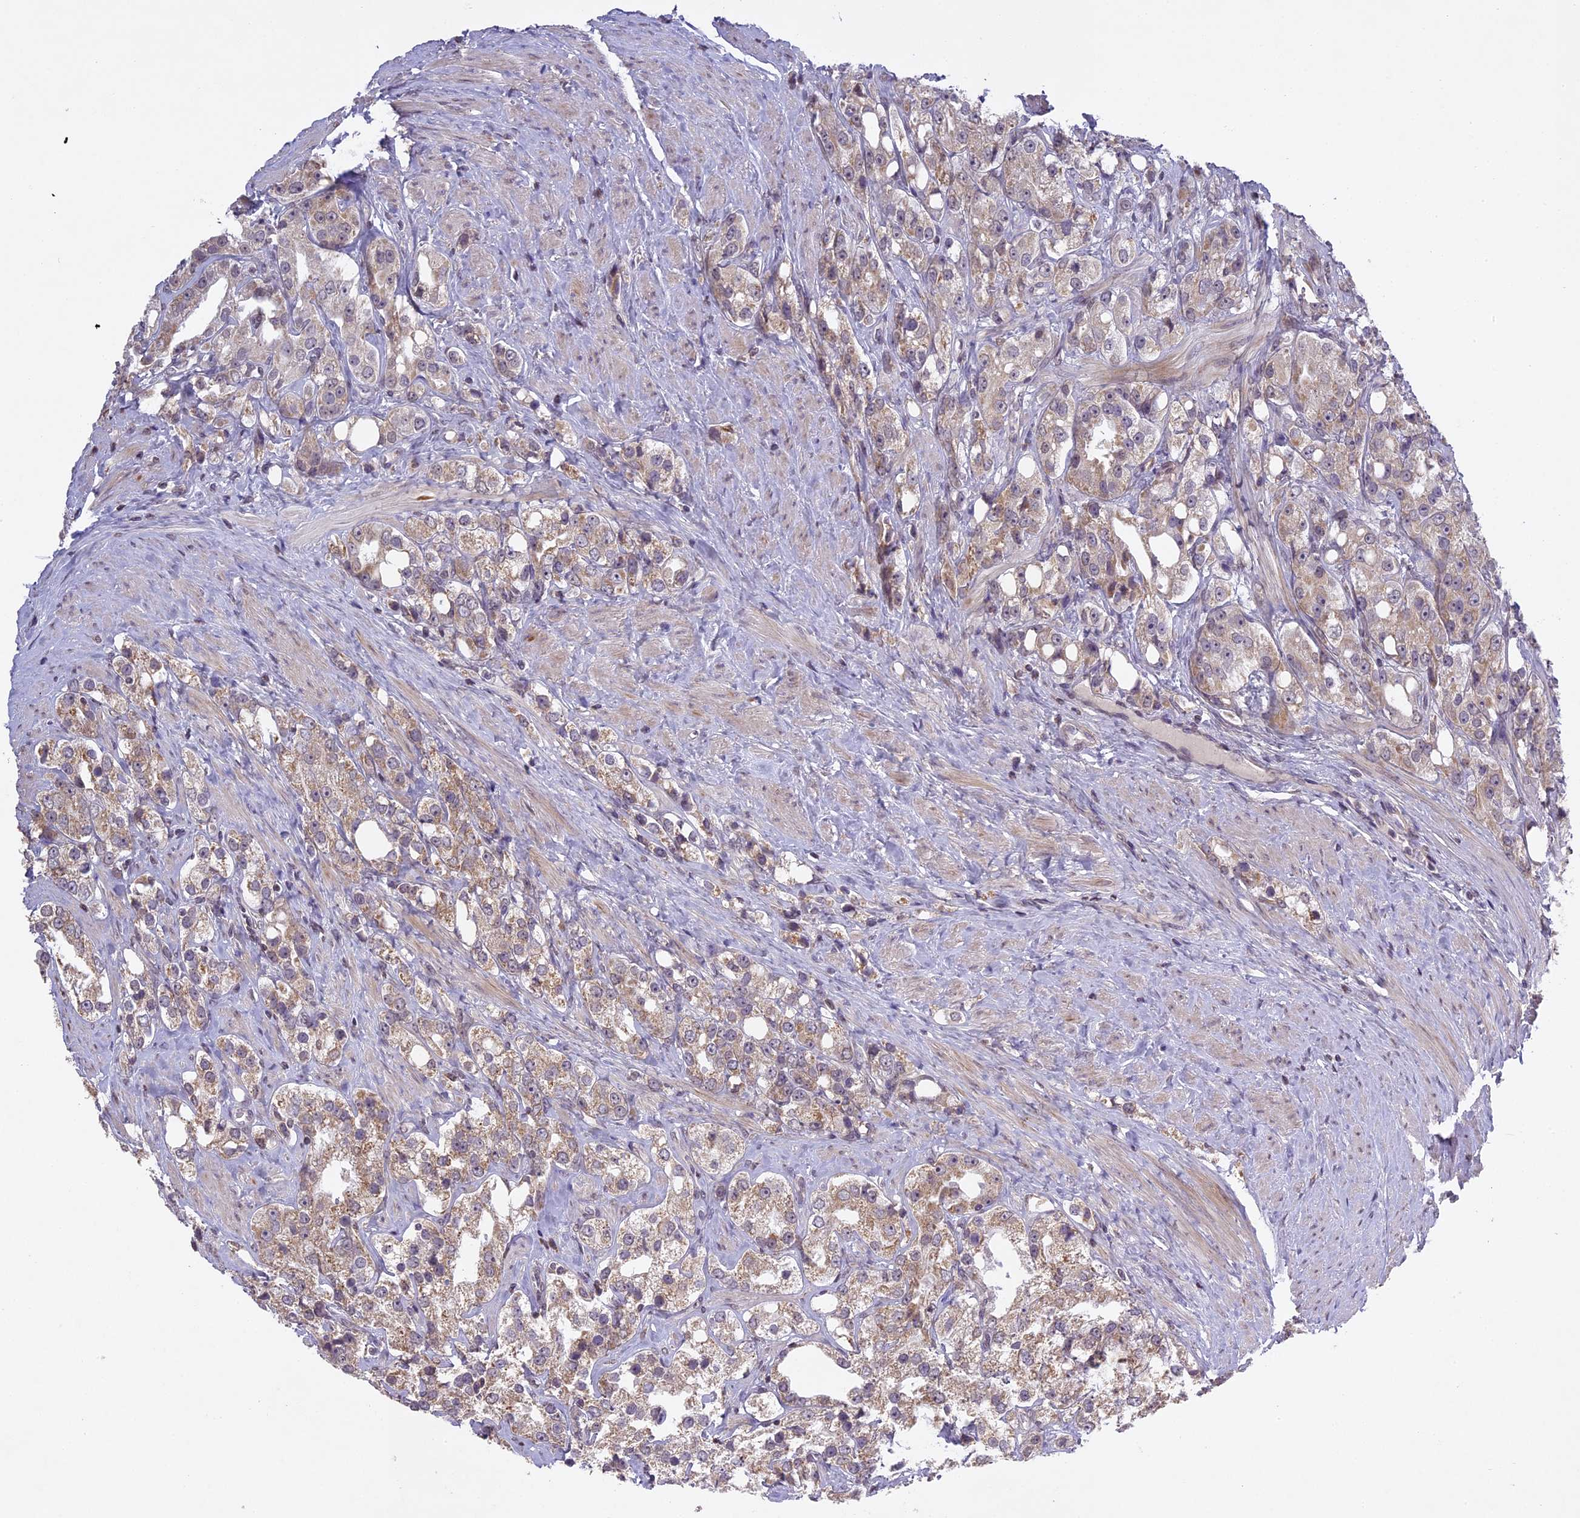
{"staining": {"intensity": "weak", "quantity": ">75%", "location": "cytoplasmic/membranous"}, "tissue": "prostate cancer", "cell_type": "Tumor cells", "image_type": "cancer", "snomed": [{"axis": "morphology", "description": "Adenocarcinoma, NOS"}, {"axis": "topography", "description": "Prostate"}], "caption": "Prostate cancer (adenocarcinoma) tissue shows weak cytoplasmic/membranous staining in approximately >75% of tumor cells, visualized by immunohistochemistry.", "gene": "ERG28", "patient": {"sex": "male", "age": 79}}